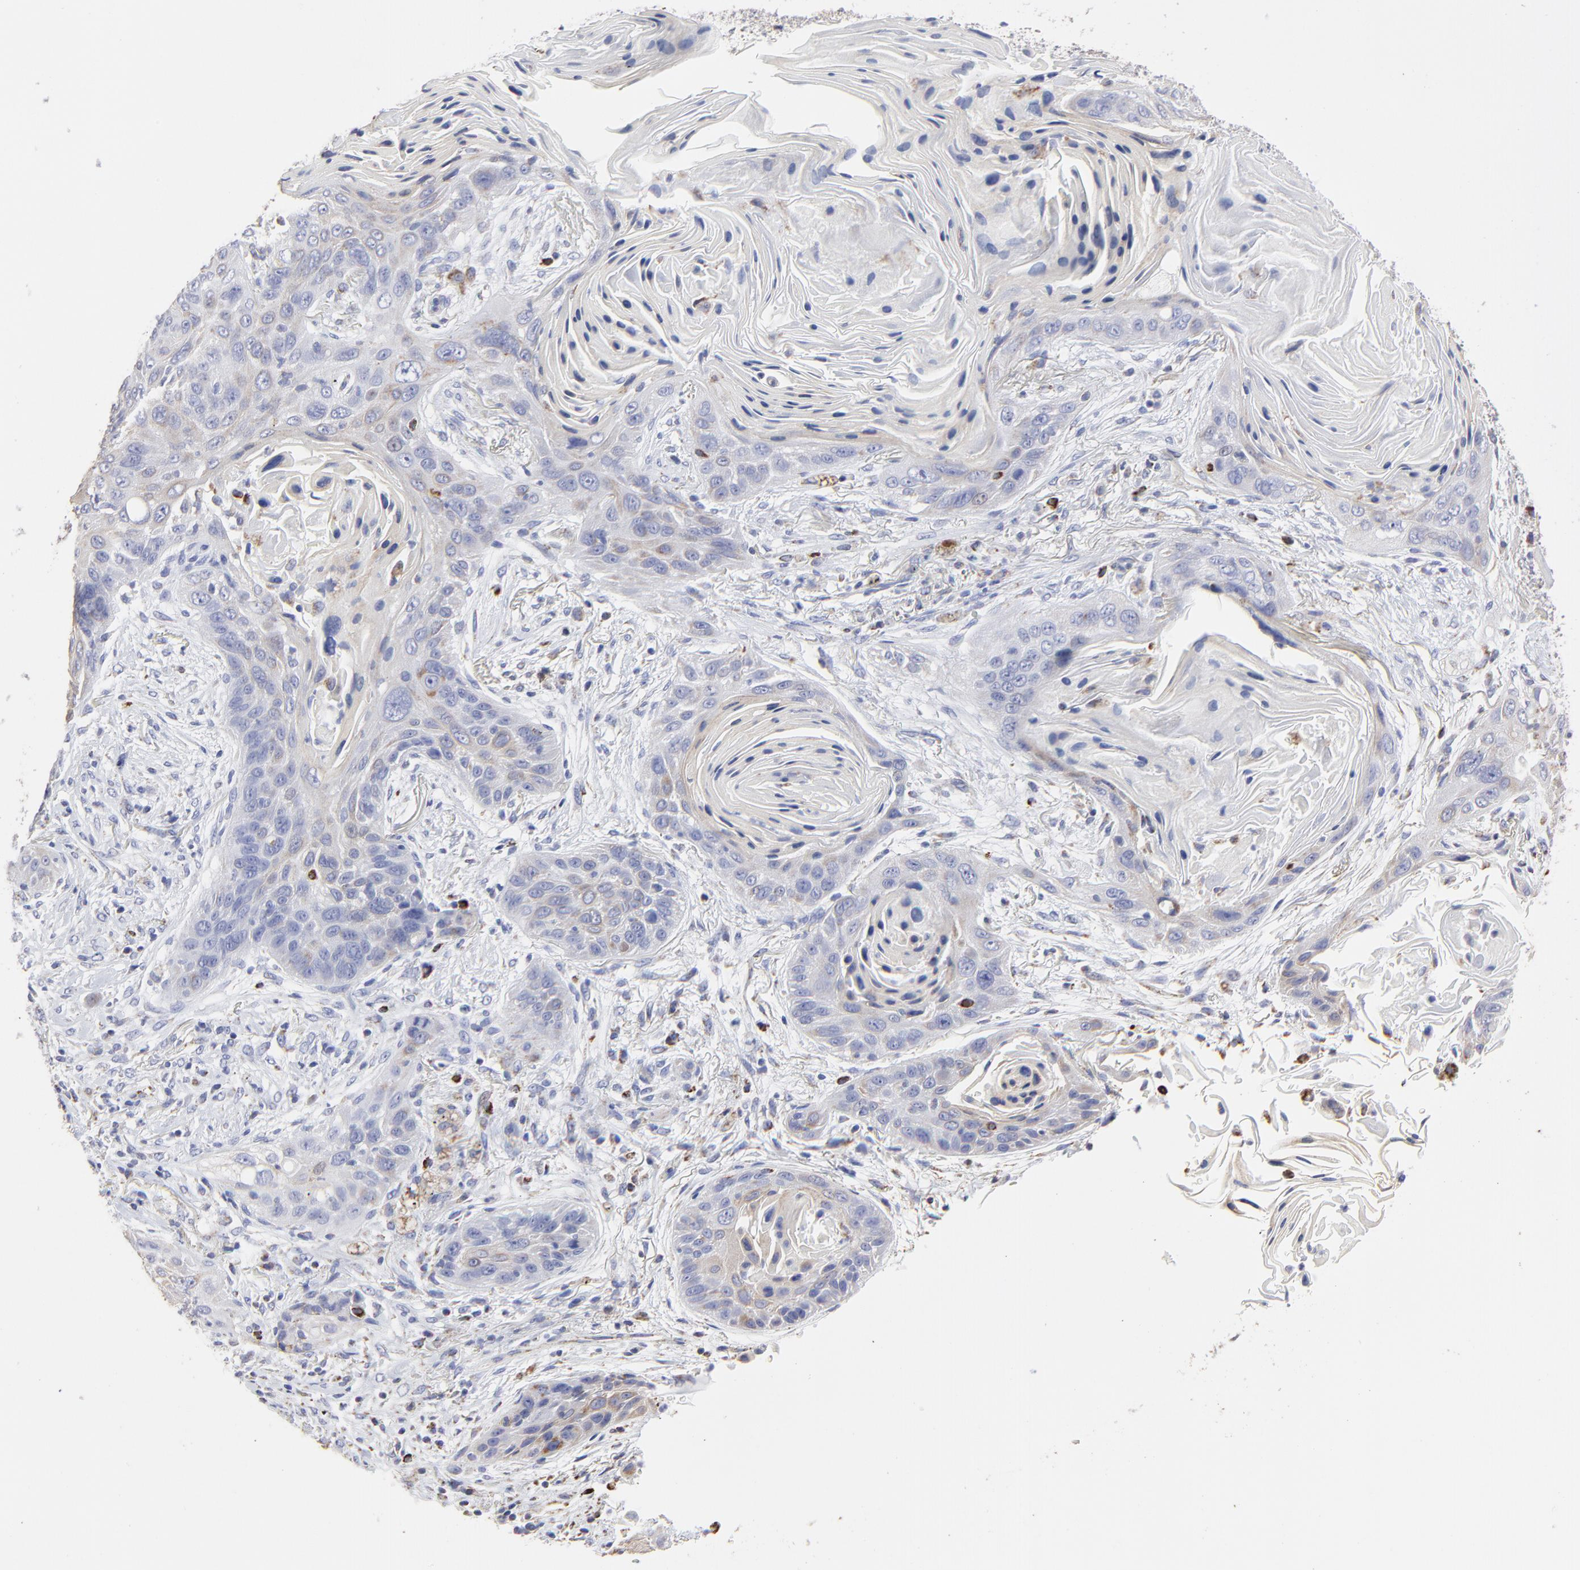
{"staining": {"intensity": "weak", "quantity": "<25%", "location": "cytoplasmic/membranous"}, "tissue": "lung cancer", "cell_type": "Tumor cells", "image_type": "cancer", "snomed": [{"axis": "morphology", "description": "Squamous cell carcinoma, NOS"}, {"axis": "topography", "description": "Lung"}], "caption": "This is an immunohistochemistry image of human squamous cell carcinoma (lung). There is no positivity in tumor cells.", "gene": "PINK1", "patient": {"sex": "female", "age": 67}}